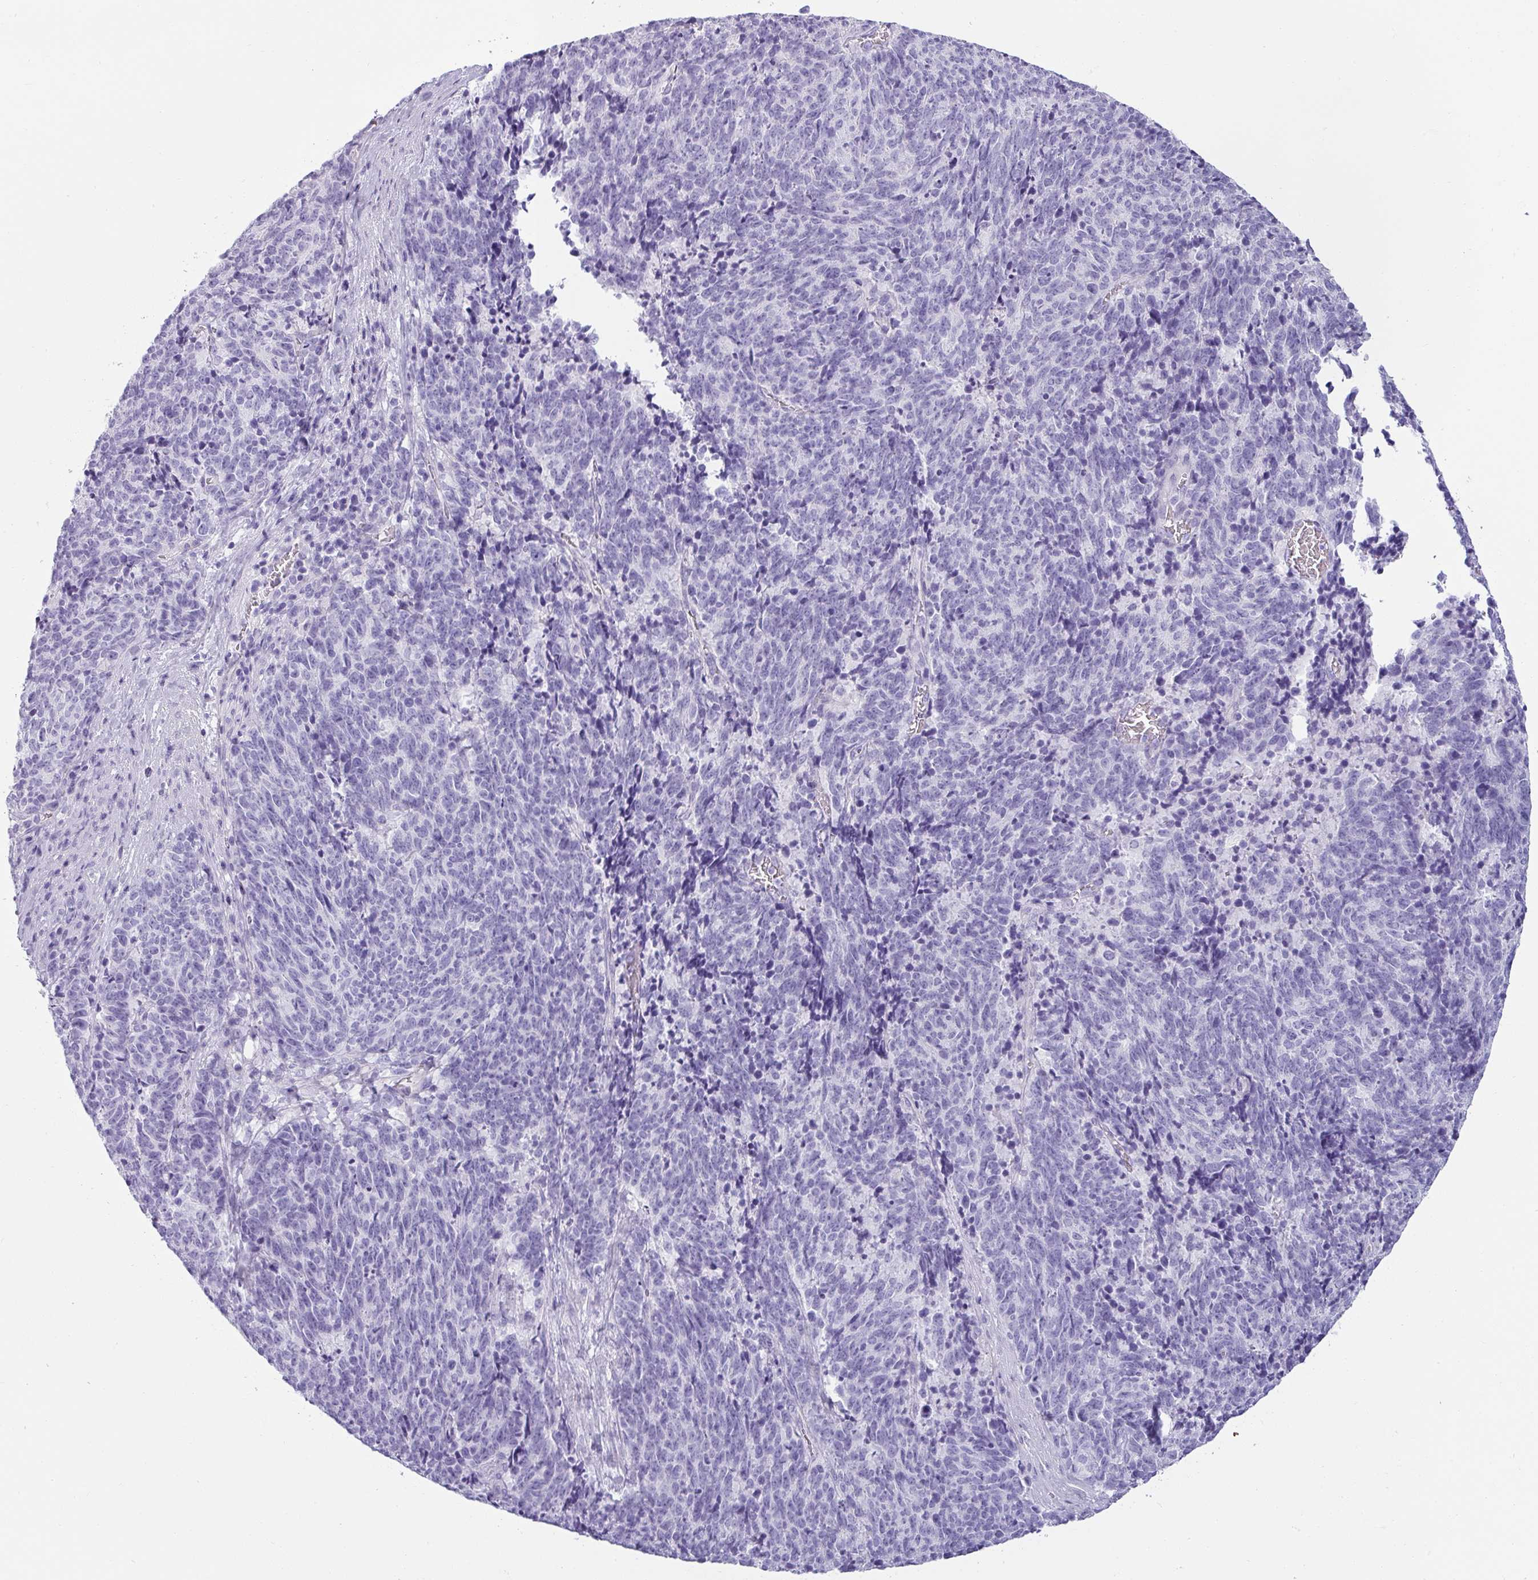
{"staining": {"intensity": "negative", "quantity": "none", "location": "none"}, "tissue": "cervical cancer", "cell_type": "Tumor cells", "image_type": "cancer", "snomed": [{"axis": "morphology", "description": "Squamous cell carcinoma, NOS"}, {"axis": "topography", "description": "Cervix"}], "caption": "Cervical cancer was stained to show a protein in brown. There is no significant staining in tumor cells.", "gene": "VCY1B", "patient": {"sex": "female", "age": 29}}